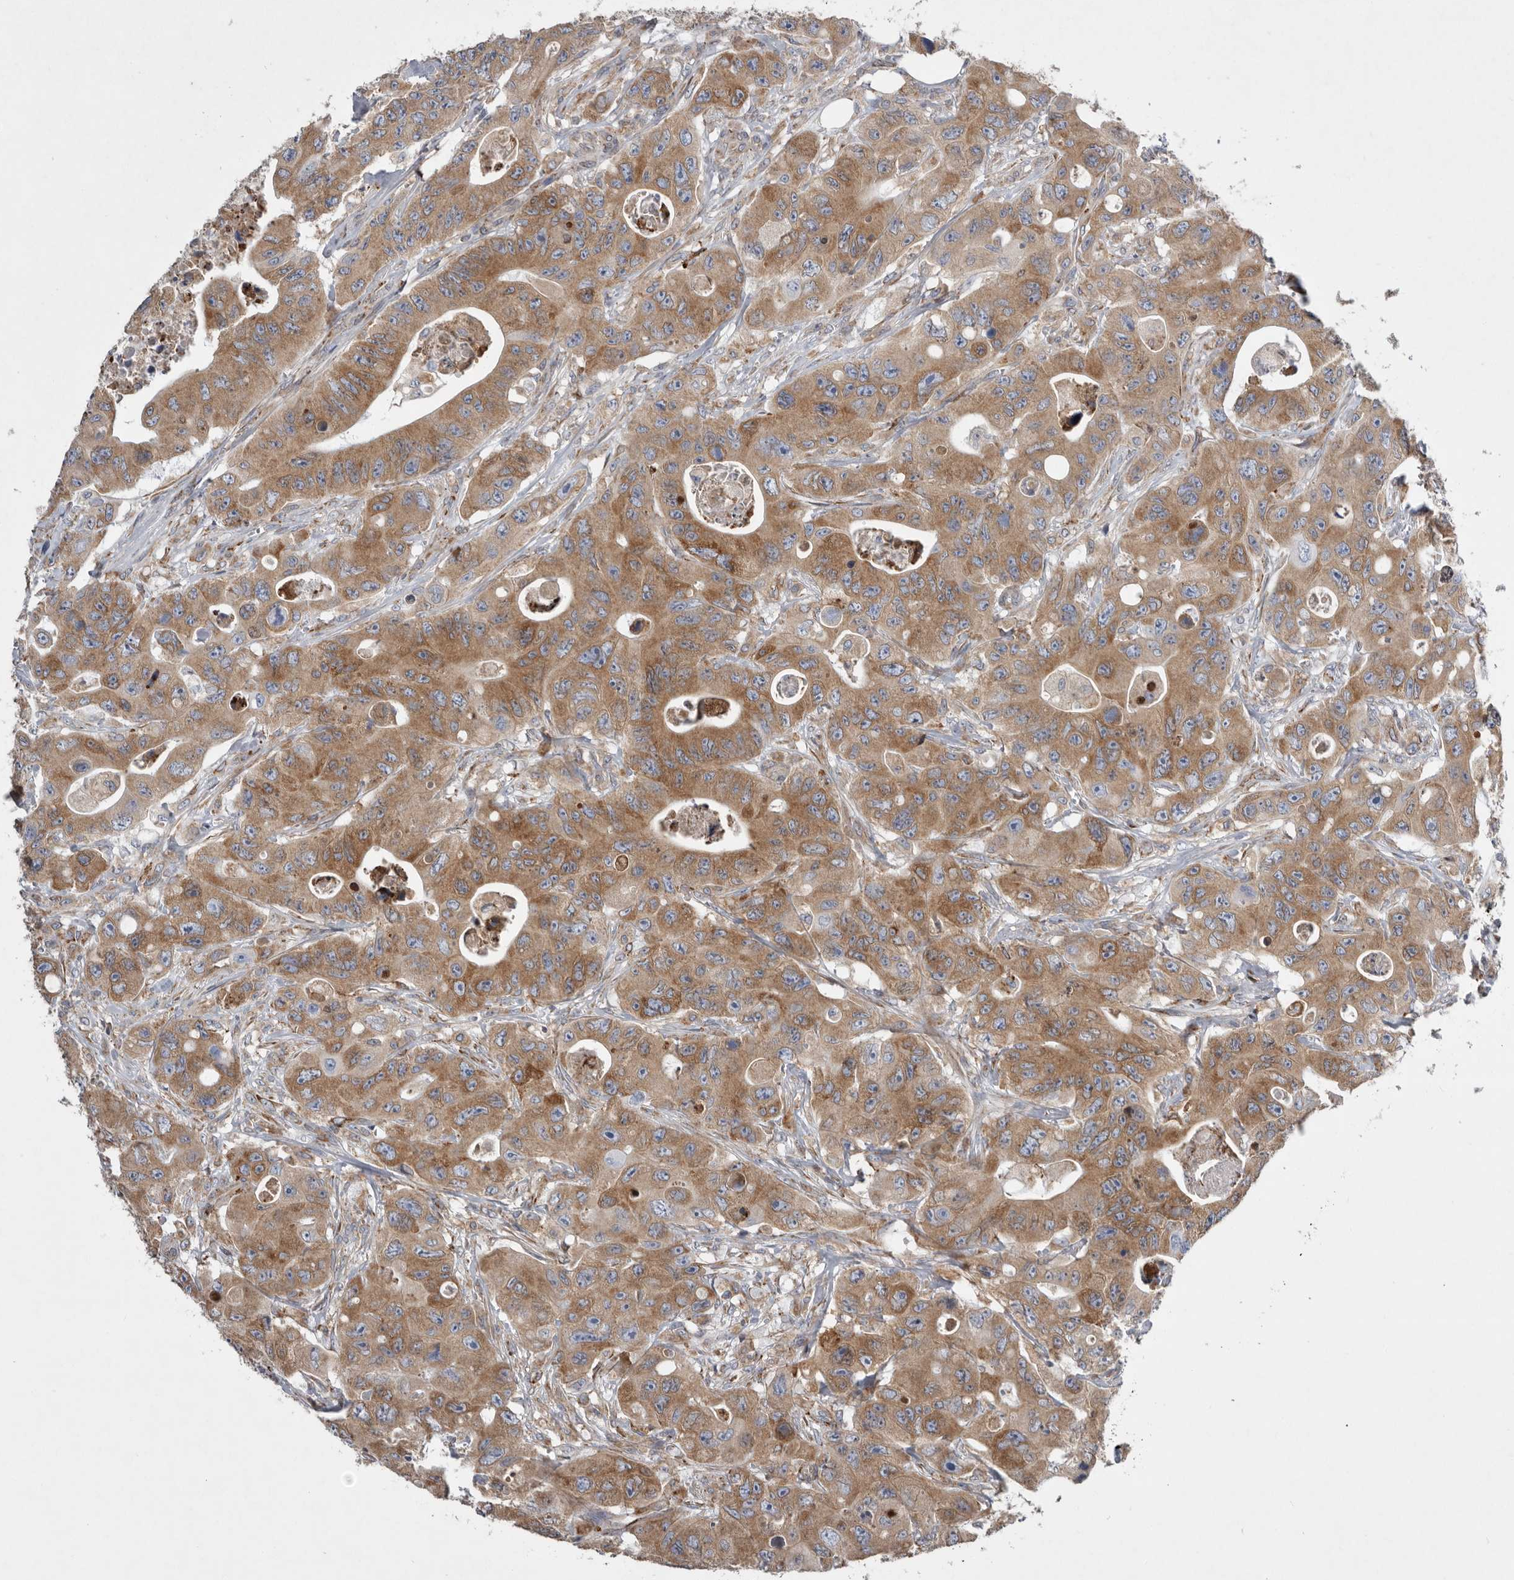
{"staining": {"intensity": "moderate", "quantity": ">75%", "location": "cytoplasmic/membranous"}, "tissue": "colorectal cancer", "cell_type": "Tumor cells", "image_type": "cancer", "snomed": [{"axis": "morphology", "description": "Adenocarcinoma, NOS"}, {"axis": "topography", "description": "Colon"}], "caption": "Protein expression analysis of colorectal adenocarcinoma displays moderate cytoplasmic/membranous positivity in approximately >75% of tumor cells. (DAB = brown stain, brightfield microscopy at high magnification).", "gene": "GANAB", "patient": {"sex": "female", "age": 46}}